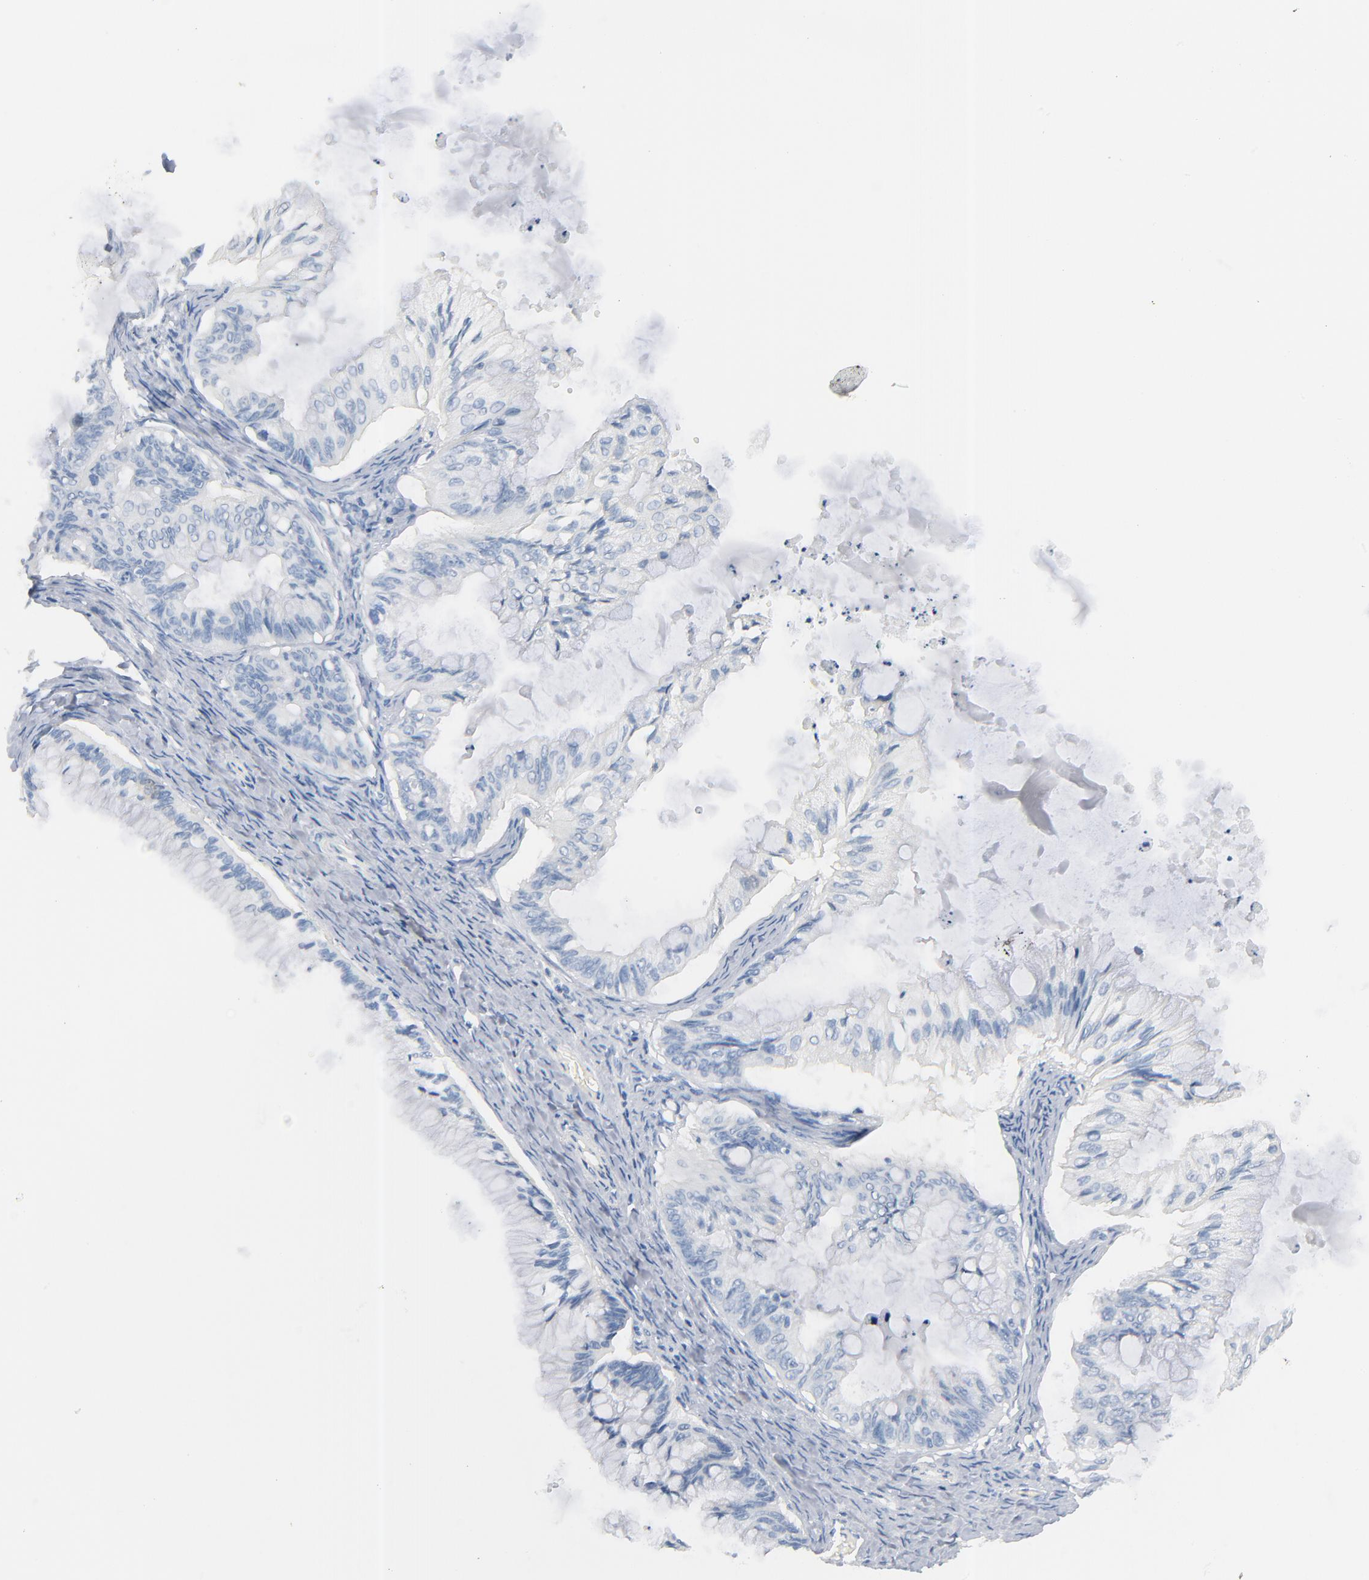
{"staining": {"intensity": "negative", "quantity": "none", "location": "none"}, "tissue": "ovarian cancer", "cell_type": "Tumor cells", "image_type": "cancer", "snomed": [{"axis": "morphology", "description": "Cystadenocarcinoma, mucinous, NOS"}, {"axis": "topography", "description": "Ovary"}], "caption": "Immunohistochemistry histopathology image of neoplastic tissue: mucinous cystadenocarcinoma (ovarian) stained with DAB displays no significant protein expression in tumor cells.", "gene": "IFT43", "patient": {"sex": "female", "age": 57}}